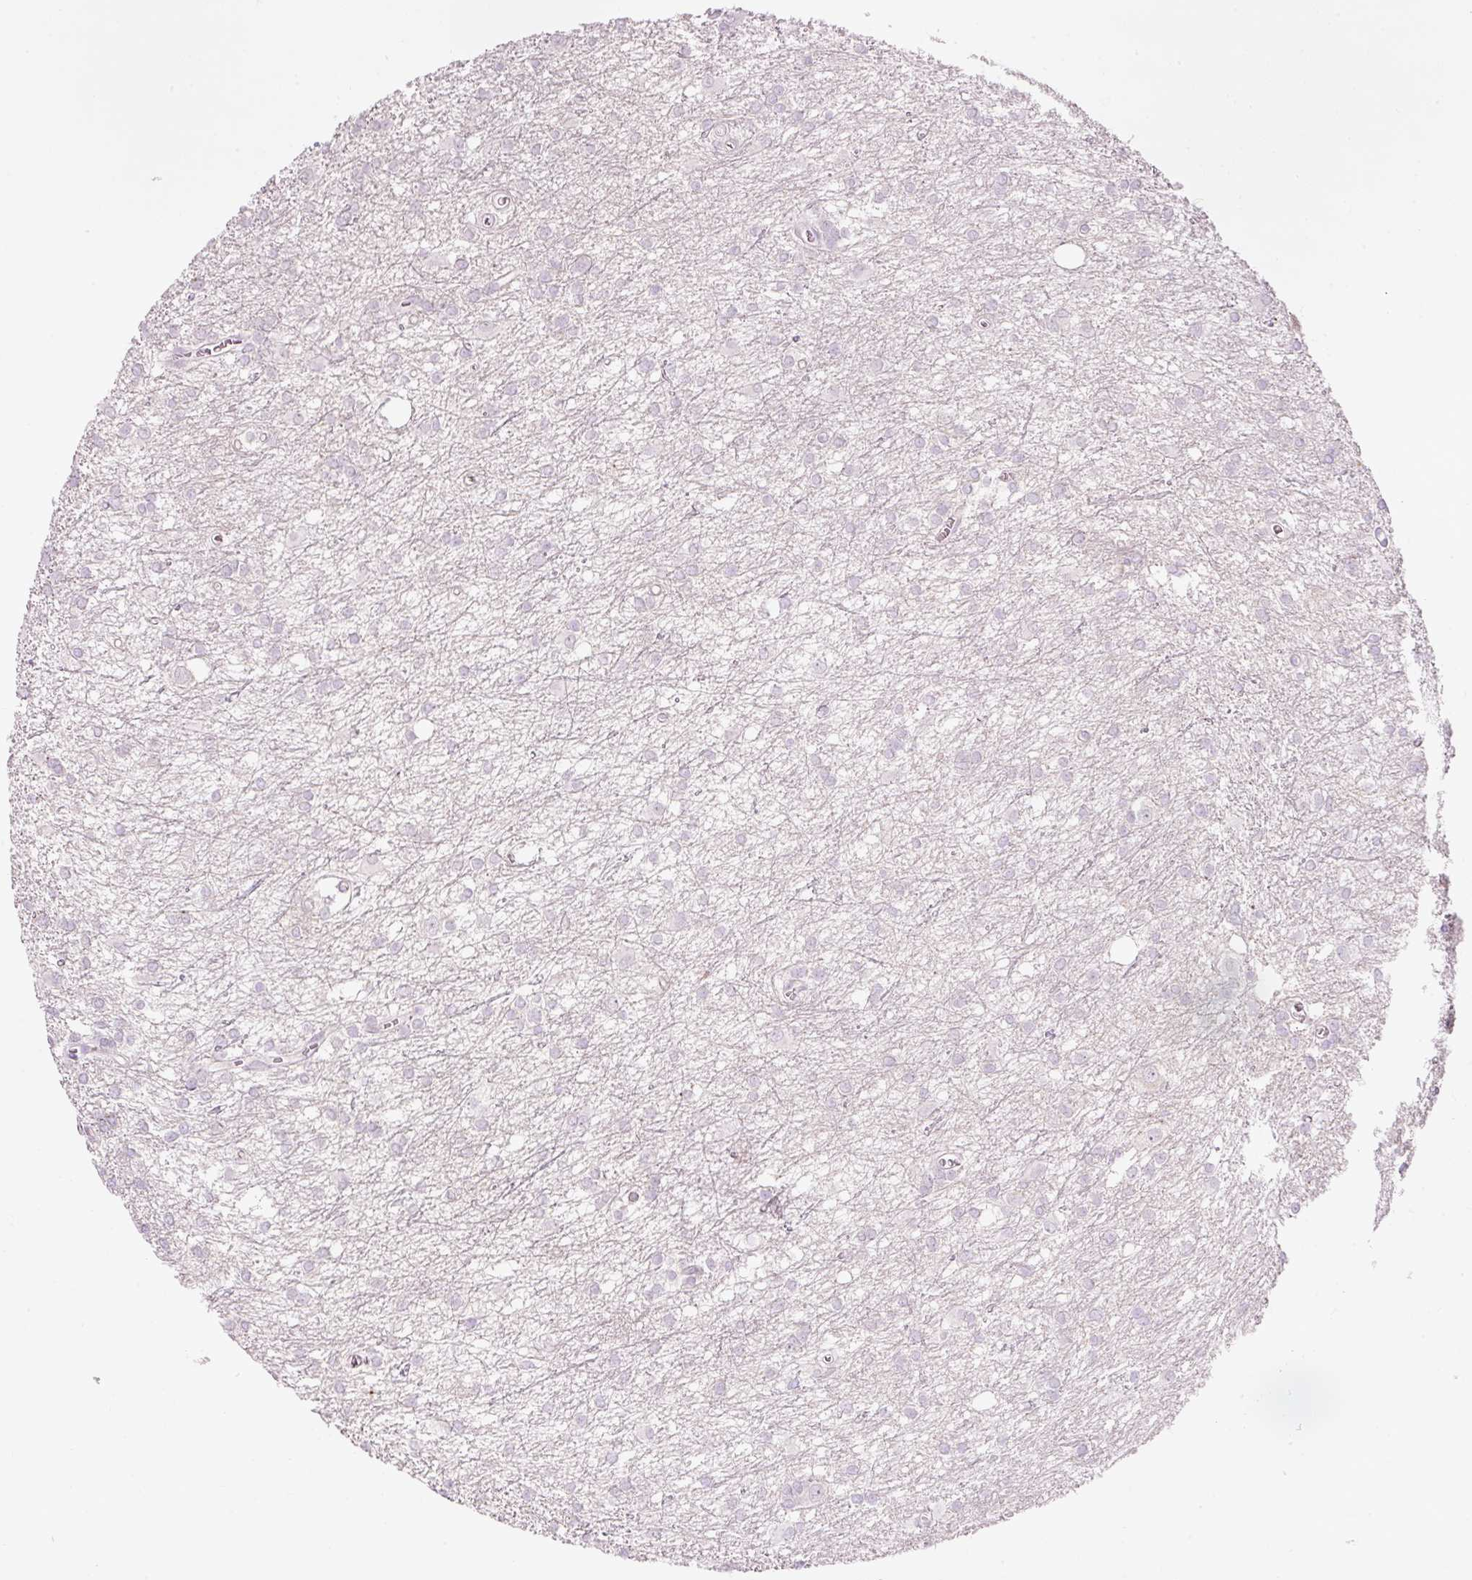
{"staining": {"intensity": "negative", "quantity": "none", "location": "none"}, "tissue": "glioma", "cell_type": "Tumor cells", "image_type": "cancer", "snomed": [{"axis": "morphology", "description": "Glioma, malignant, High grade"}, {"axis": "topography", "description": "Brain"}], "caption": "Immunohistochemistry (IHC) photomicrograph of neoplastic tissue: high-grade glioma (malignant) stained with DAB (3,3'-diaminobenzidine) demonstrates no significant protein positivity in tumor cells.", "gene": "DHRS11", "patient": {"sex": "male", "age": 48}}